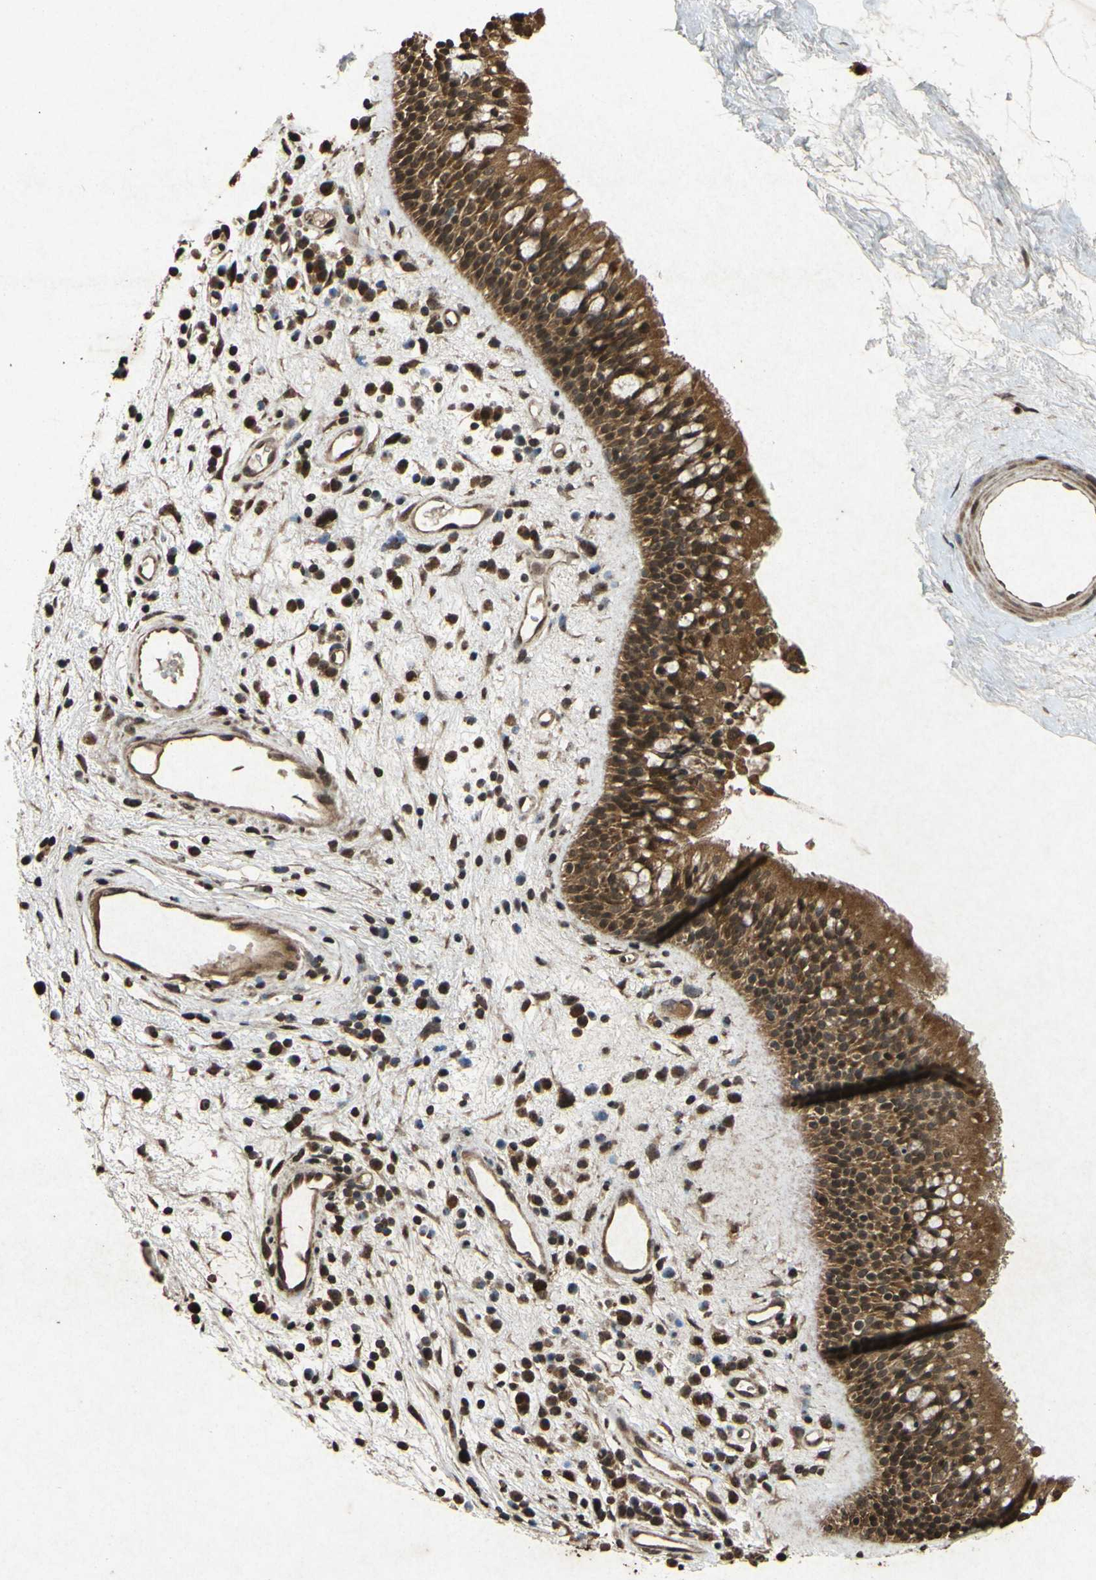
{"staining": {"intensity": "strong", "quantity": ">75%", "location": "cytoplasmic/membranous,nuclear"}, "tissue": "nasopharynx", "cell_type": "Respiratory epithelial cells", "image_type": "normal", "snomed": [{"axis": "morphology", "description": "Normal tissue, NOS"}, {"axis": "morphology", "description": "Inflammation, NOS"}, {"axis": "topography", "description": "Nasopharynx"}], "caption": "Nasopharynx stained for a protein shows strong cytoplasmic/membranous,nuclear positivity in respiratory epithelial cells. (brown staining indicates protein expression, while blue staining denotes nuclei).", "gene": "ATP6V1H", "patient": {"sex": "male", "age": 48}}